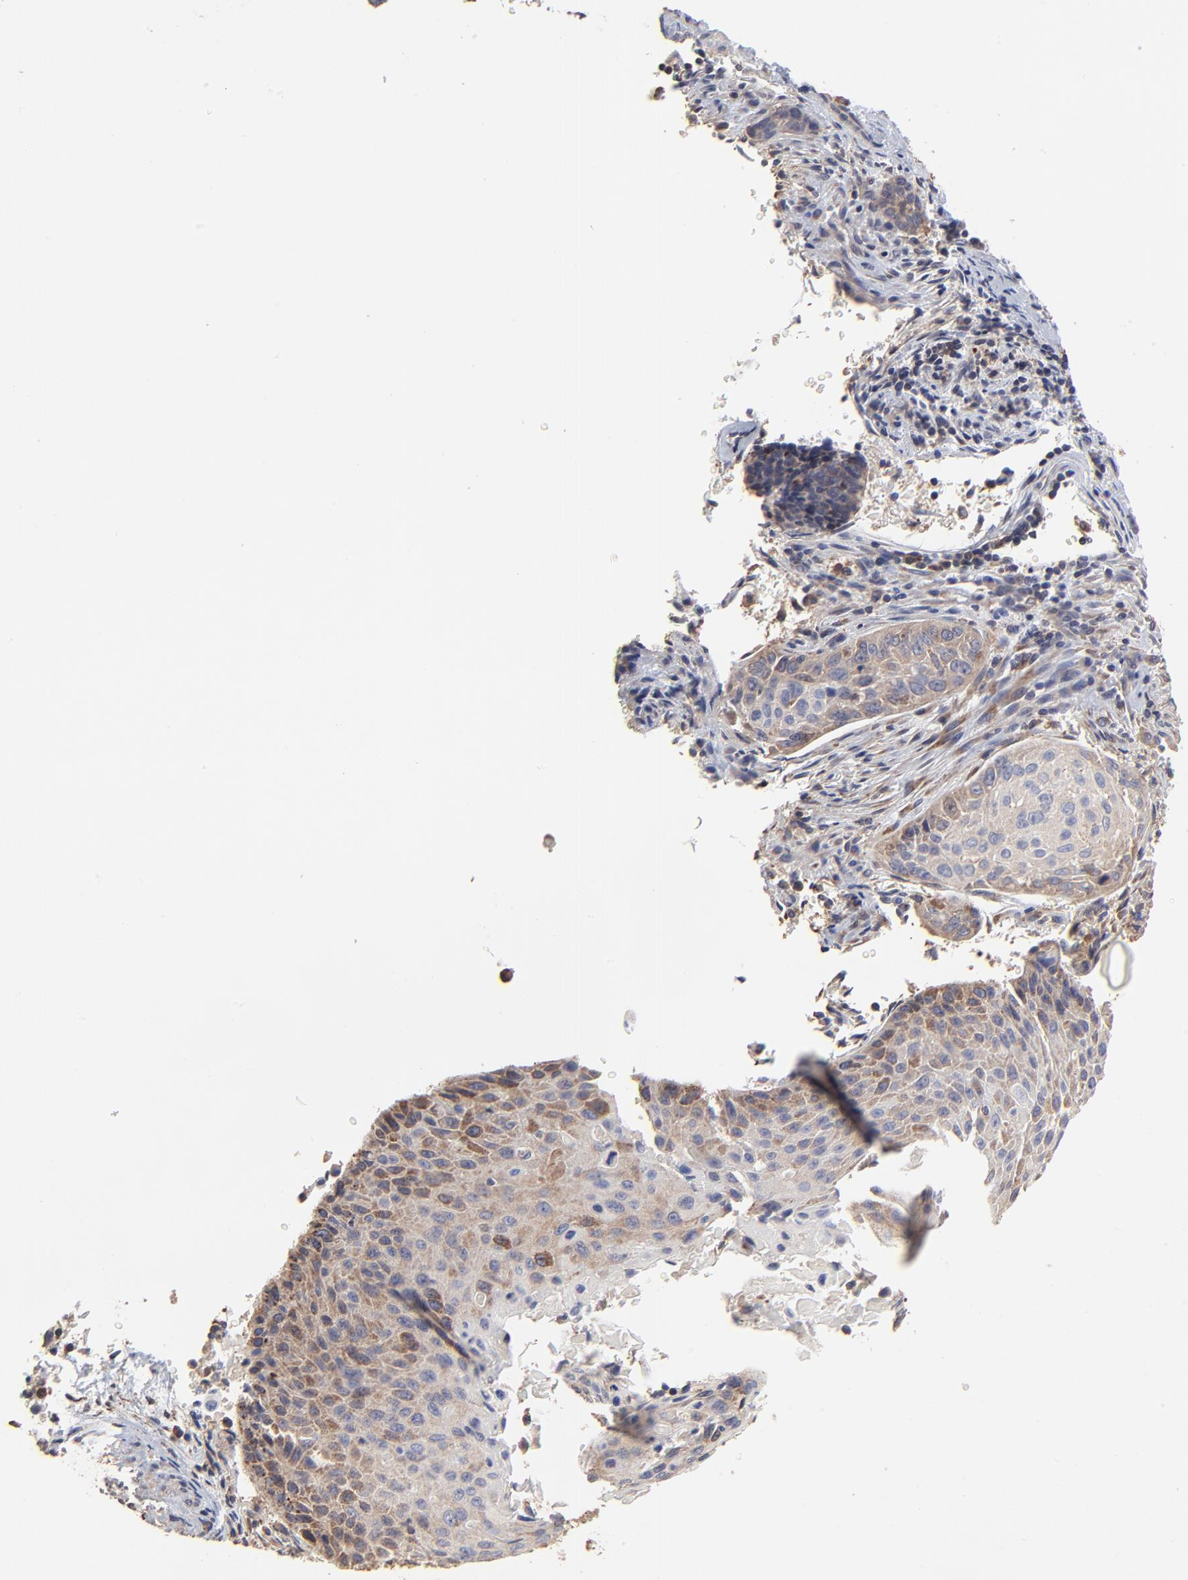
{"staining": {"intensity": "weak", "quantity": "<25%", "location": "cytoplasmic/membranous"}, "tissue": "cervical cancer", "cell_type": "Tumor cells", "image_type": "cancer", "snomed": [{"axis": "morphology", "description": "Squamous cell carcinoma, NOS"}, {"axis": "topography", "description": "Cervix"}], "caption": "Cervical cancer (squamous cell carcinoma) was stained to show a protein in brown. There is no significant expression in tumor cells.", "gene": "ELP2", "patient": {"sex": "female", "age": 33}}